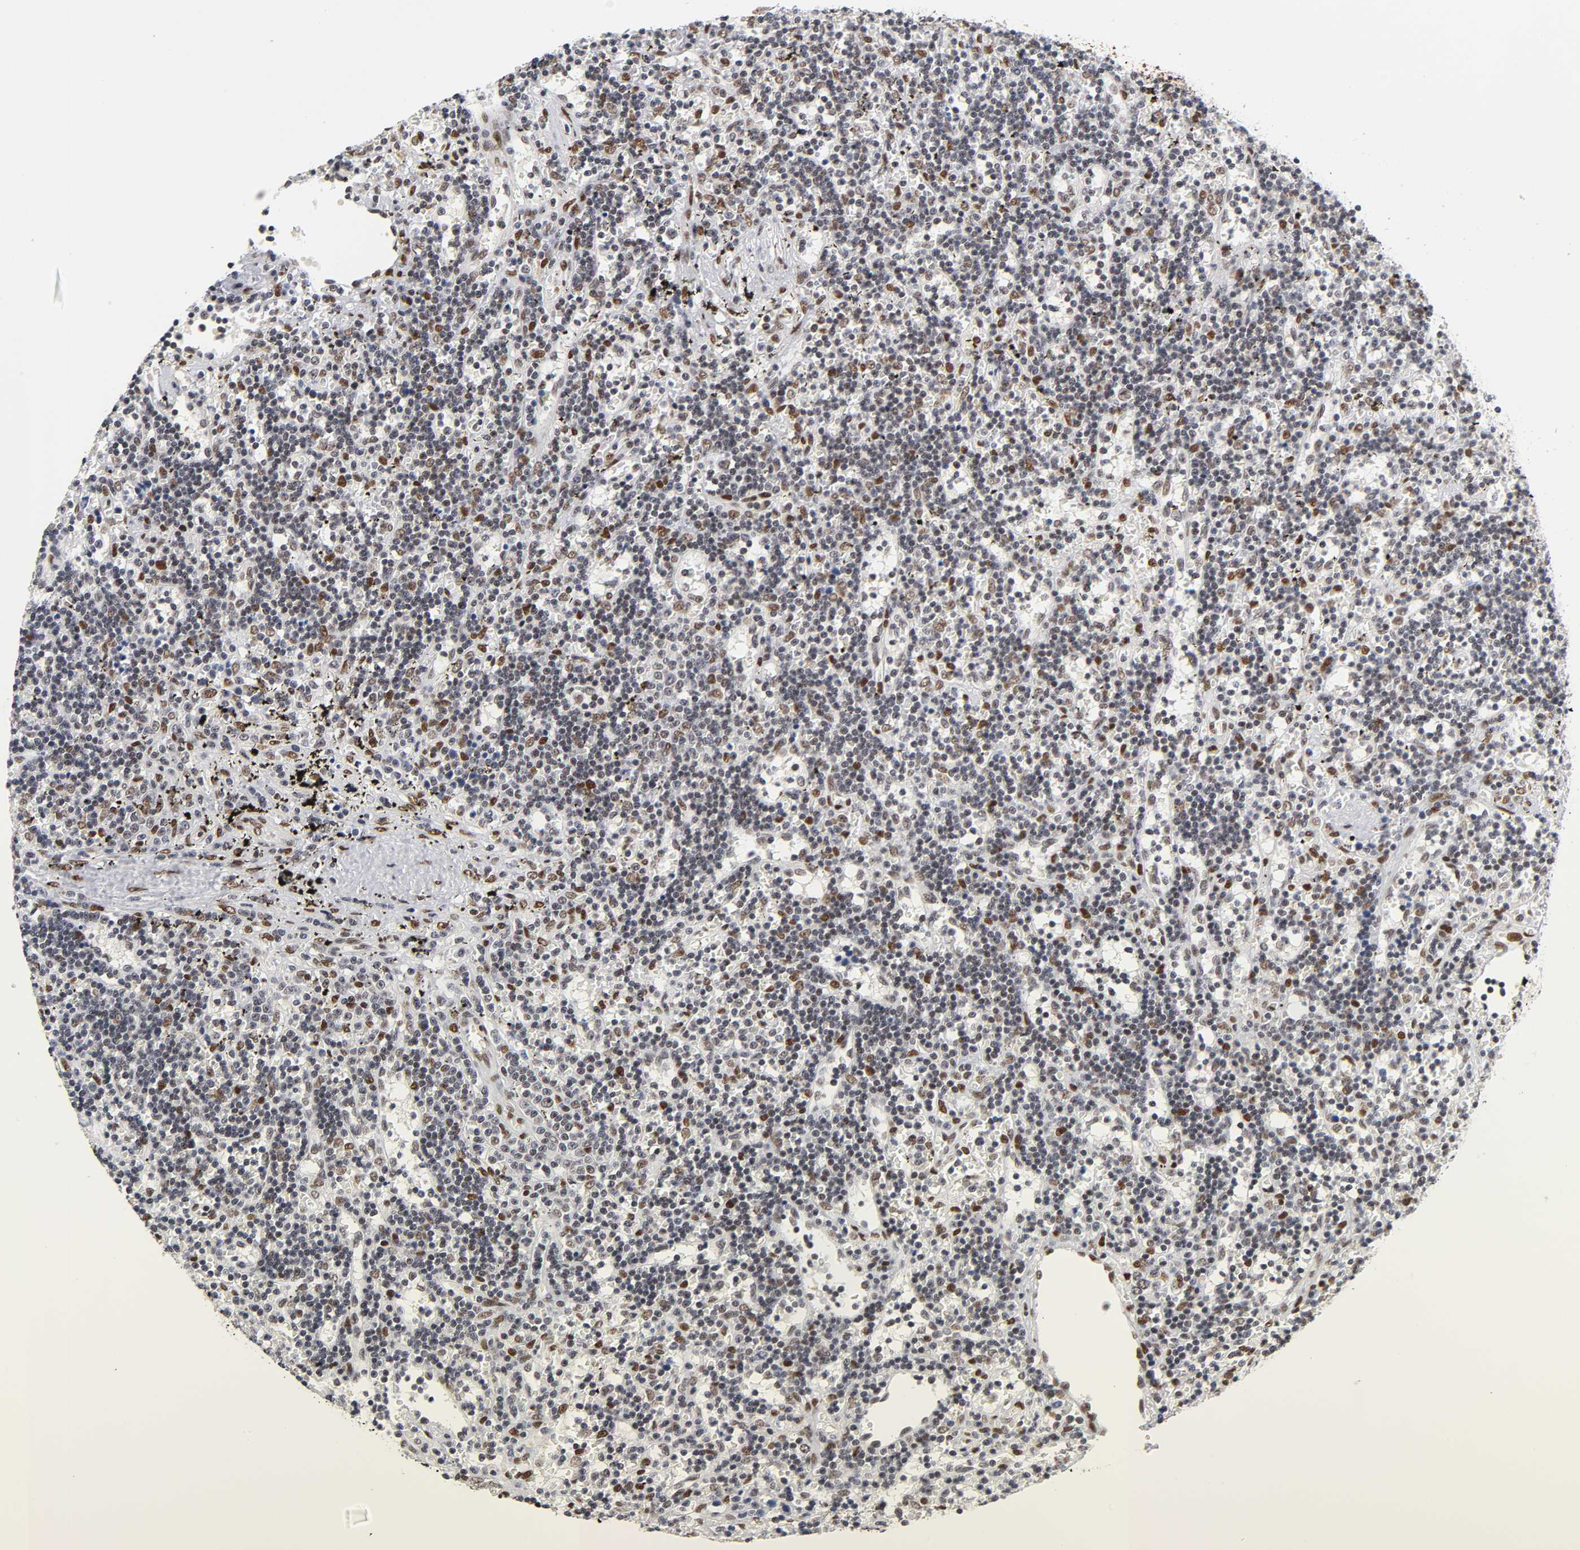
{"staining": {"intensity": "moderate", "quantity": "25%-75%", "location": "nuclear"}, "tissue": "lymphoma", "cell_type": "Tumor cells", "image_type": "cancer", "snomed": [{"axis": "morphology", "description": "Malignant lymphoma, non-Hodgkin's type, Low grade"}, {"axis": "topography", "description": "Spleen"}], "caption": "There is medium levels of moderate nuclear expression in tumor cells of malignant lymphoma, non-Hodgkin's type (low-grade), as demonstrated by immunohistochemical staining (brown color).", "gene": "NR3C1", "patient": {"sex": "male", "age": 60}}